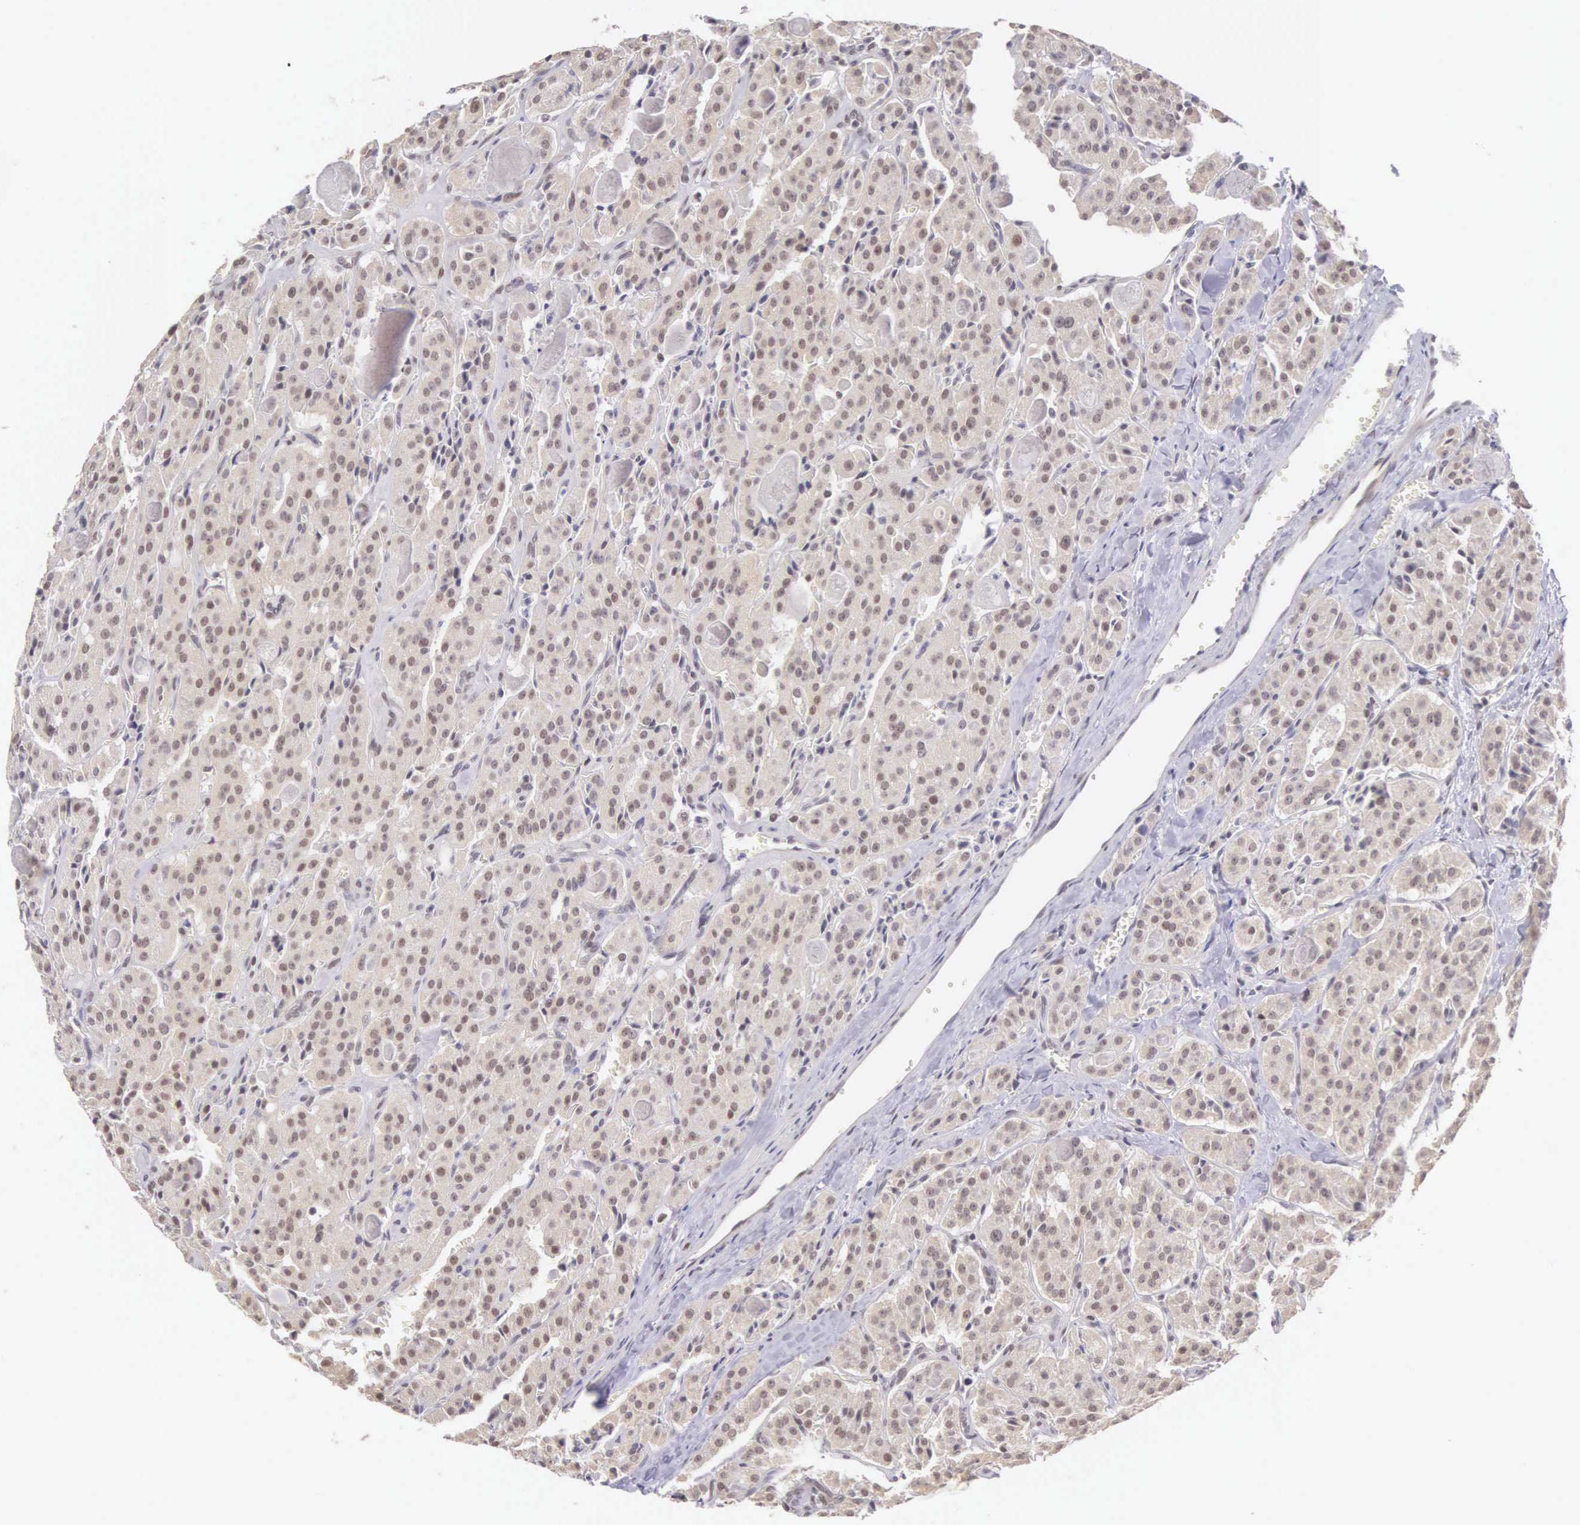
{"staining": {"intensity": "weak", "quantity": "25%-75%", "location": "nuclear"}, "tissue": "thyroid cancer", "cell_type": "Tumor cells", "image_type": "cancer", "snomed": [{"axis": "morphology", "description": "Carcinoma, NOS"}, {"axis": "topography", "description": "Thyroid gland"}], "caption": "Thyroid cancer (carcinoma) stained with IHC demonstrates weak nuclear expression in approximately 25%-75% of tumor cells. (brown staining indicates protein expression, while blue staining denotes nuclei).", "gene": "CCDC117", "patient": {"sex": "male", "age": 76}}